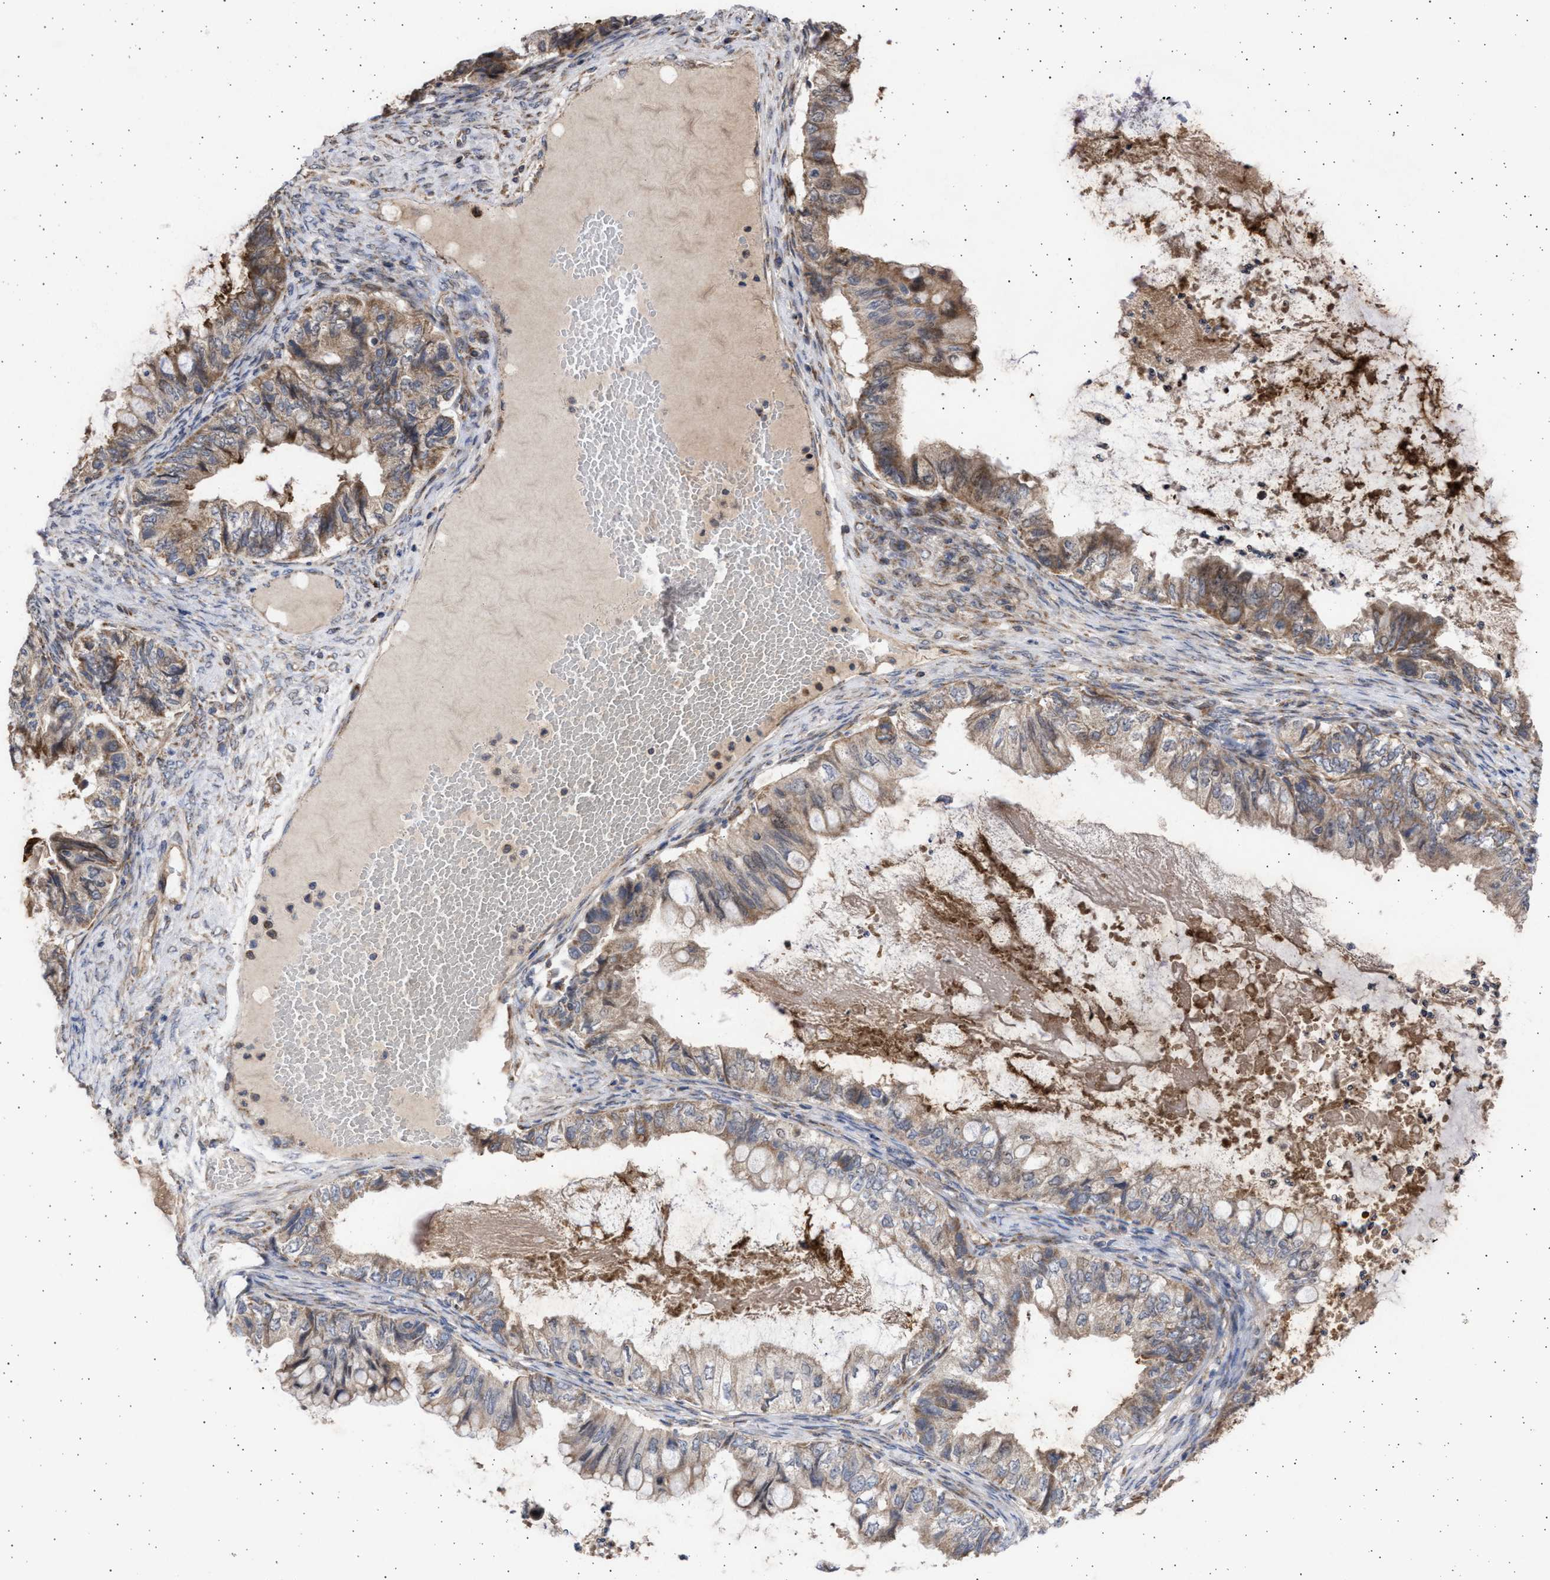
{"staining": {"intensity": "moderate", "quantity": ">75%", "location": "cytoplasmic/membranous"}, "tissue": "ovarian cancer", "cell_type": "Tumor cells", "image_type": "cancer", "snomed": [{"axis": "morphology", "description": "Cystadenocarcinoma, mucinous, NOS"}, {"axis": "topography", "description": "Ovary"}], "caption": "Ovarian mucinous cystadenocarcinoma tissue displays moderate cytoplasmic/membranous staining in approximately >75% of tumor cells, visualized by immunohistochemistry. Using DAB (brown) and hematoxylin (blue) stains, captured at high magnification using brightfield microscopy.", "gene": "TTC19", "patient": {"sex": "female", "age": 80}}